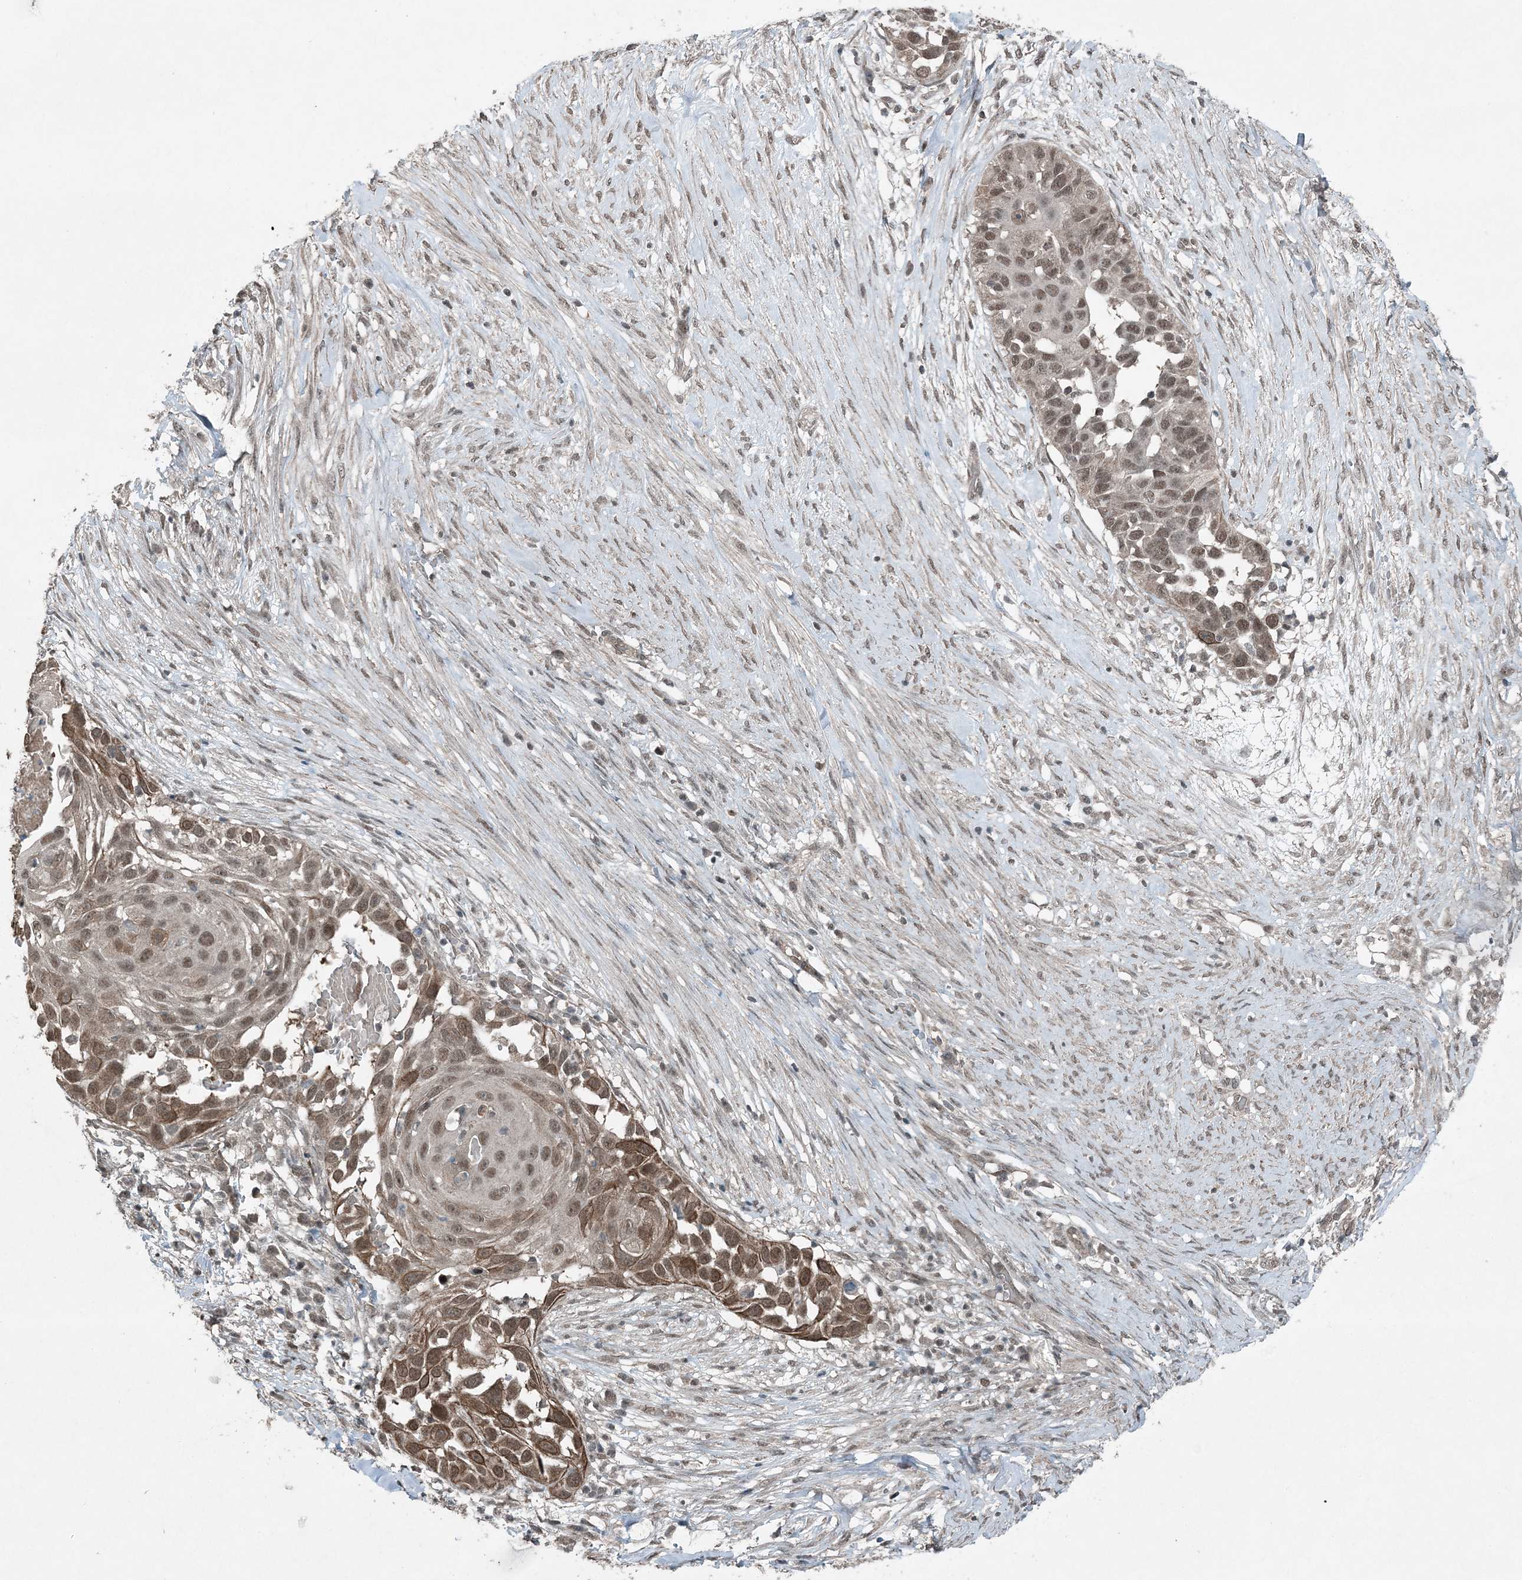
{"staining": {"intensity": "moderate", "quantity": ">75%", "location": "cytoplasmic/membranous,nuclear"}, "tissue": "skin cancer", "cell_type": "Tumor cells", "image_type": "cancer", "snomed": [{"axis": "morphology", "description": "Squamous cell carcinoma, NOS"}, {"axis": "topography", "description": "Skin"}], "caption": "This photomicrograph exhibits skin cancer stained with immunohistochemistry to label a protein in brown. The cytoplasmic/membranous and nuclear of tumor cells show moderate positivity for the protein. Nuclei are counter-stained blue.", "gene": "COPS7B", "patient": {"sex": "female", "age": 44}}